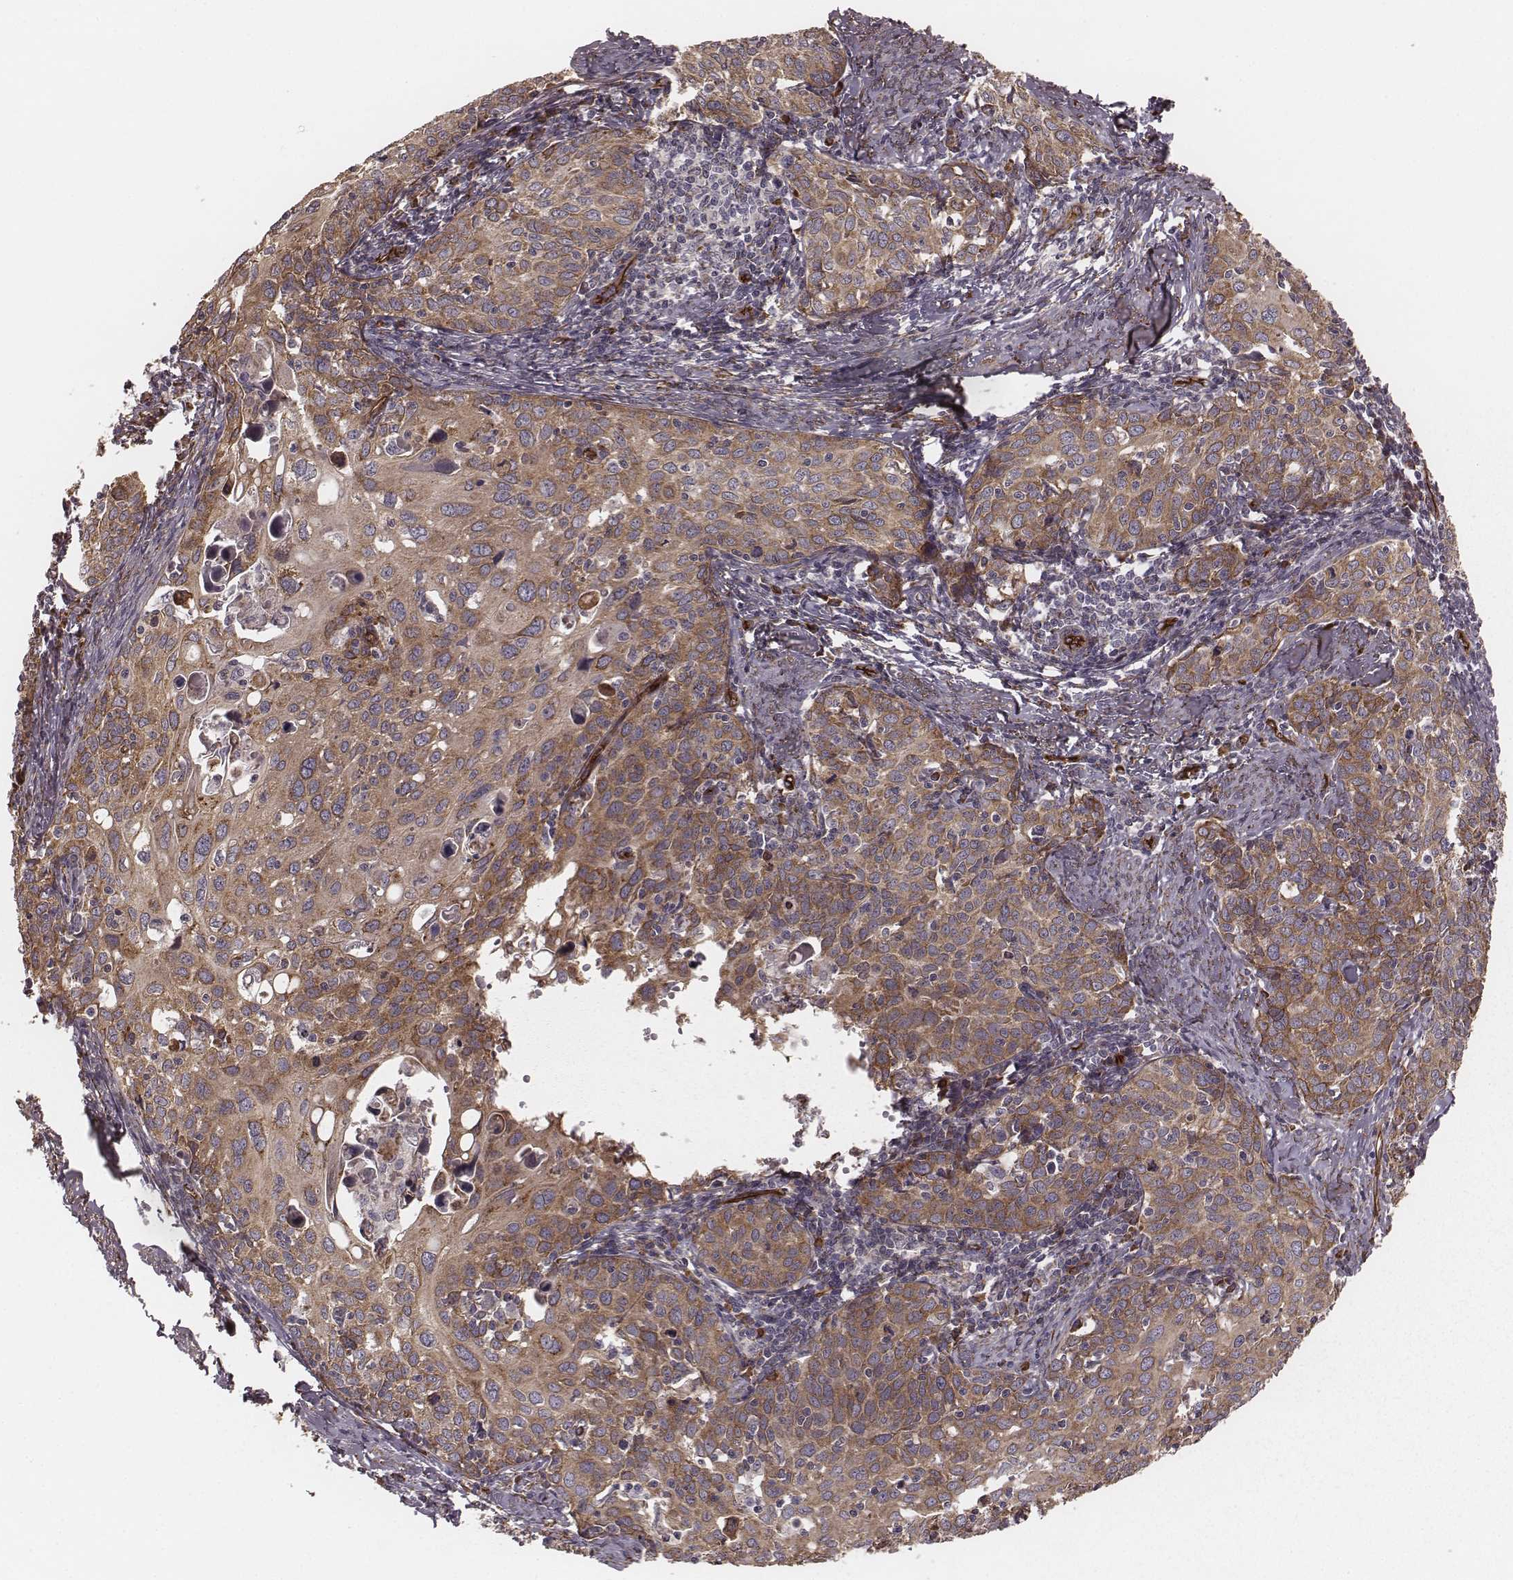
{"staining": {"intensity": "moderate", "quantity": ">75%", "location": "cytoplasmic/membranous"}, "tissue": "cervical cancer", "cell_type": "Tumor cells", "image_type": "cancer", "snomed": [{"axis": "morphology", "description": "Squamous cell carcinoma, NOS"}, {"axis": "topography", "description": "Cervix"}], "caption": "DAB immunohistochemical staining of human squamous cell carcinoma (cervical) demonstrates moderate cytoplasmic/membranous protein staining in about >75% of tumor cells.", "gene": "PALMD", "patient": {"sex": "female", "age": 62}}